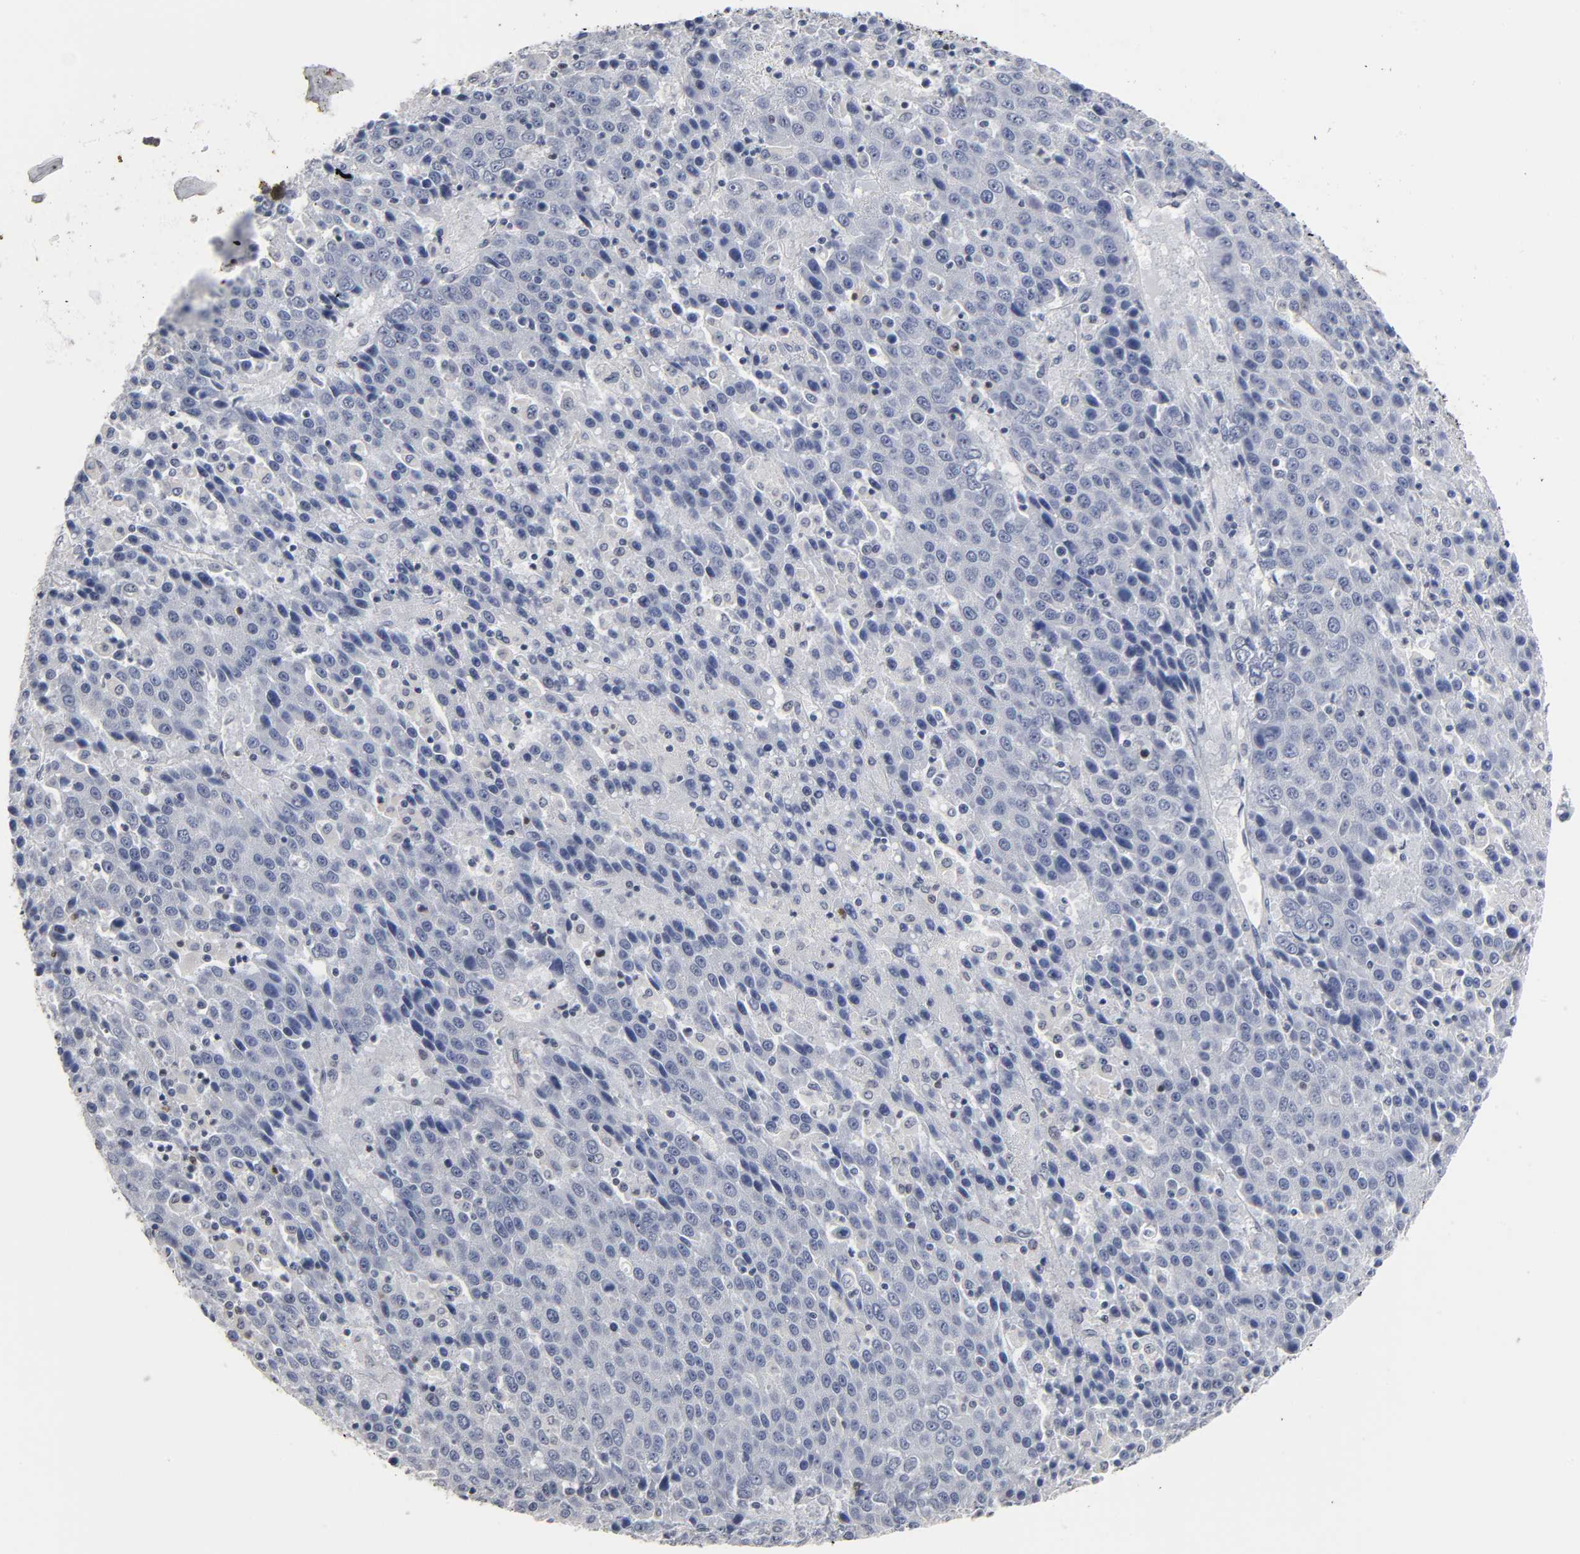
{"staining": {"intensity": "negative", "quantity": "none", "location": "none"}, "tissue": "liver cancer", "cell_type": "Tumor cells", "image_type": "cancer", "snomed": [{"axis": "morphology", "description": "Carcinoma, Hepatocellular, NOS"}, {"axis": "topography", "description": "Liver"}], "caption": "A micrograph of human hepatocellular carcinoma (liver) is negative for staining in tumor cells.", "gene": "NFATC1", "patient": {"sex": "female", "age": 53}}